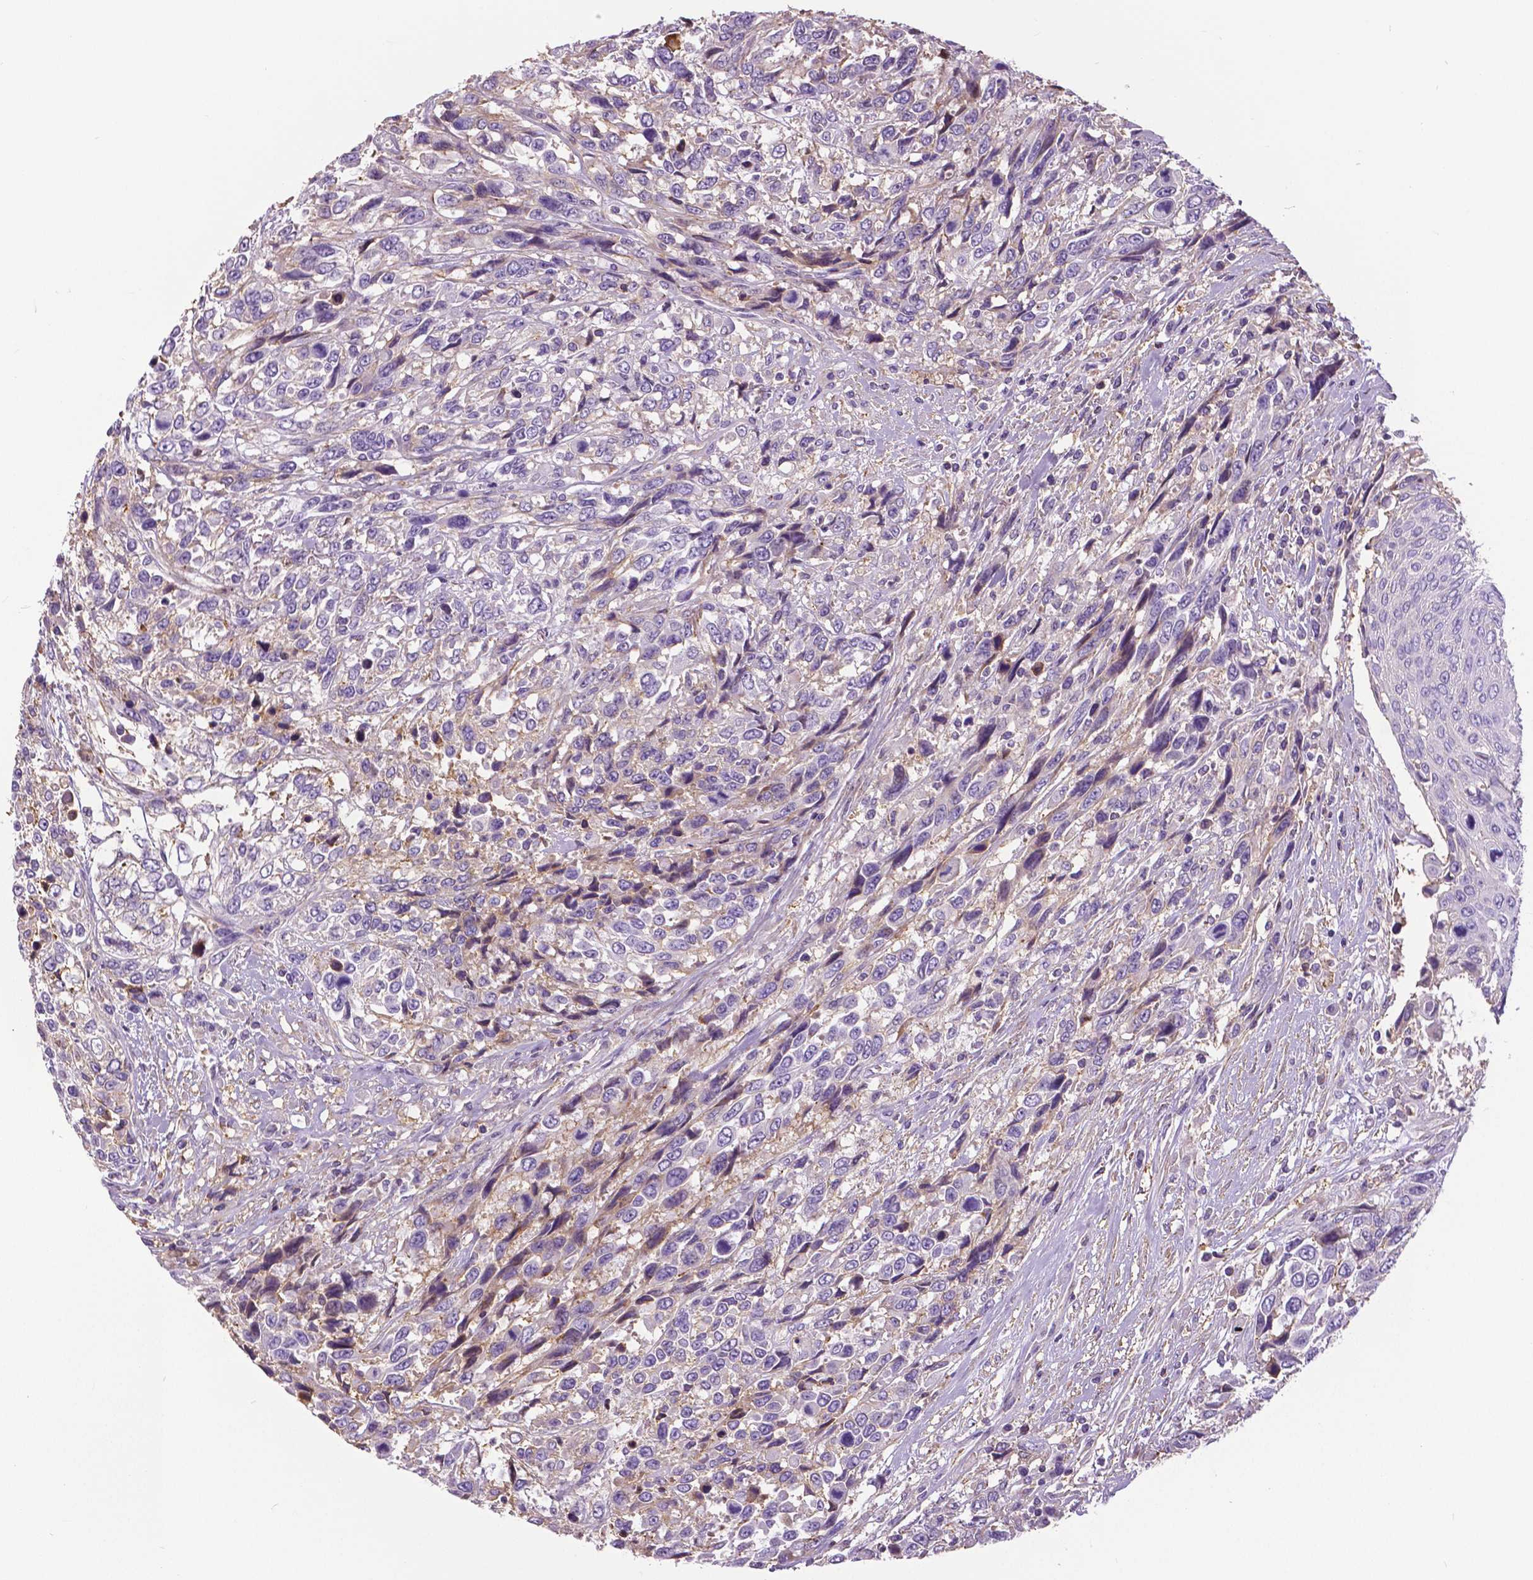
{"staining": {"intensity": "negative", "quantity": "none", "location": "none"}, "tissue": "urothelial cancer", "cell_type": "Tumor cells", "image_type": "cancer", "snomed": [{"axis": "morphology", "description": "Urothelial carcinoma, High grade"}, {"axis": "topography", "description": "Urinary bladder"}], "caption": "High power microscopy histopathology image of an immunohistochemistry image of urothelial cancer, revealing no significant positivity in tumor cells. The staining was performed using DAB to visualize the protein expression in brown, while the nuclei were stained in blue with hematoxylin (Magnification: 20x).", "gene": "ANXA13", "patient": {"sex": "female", "age": 70}}